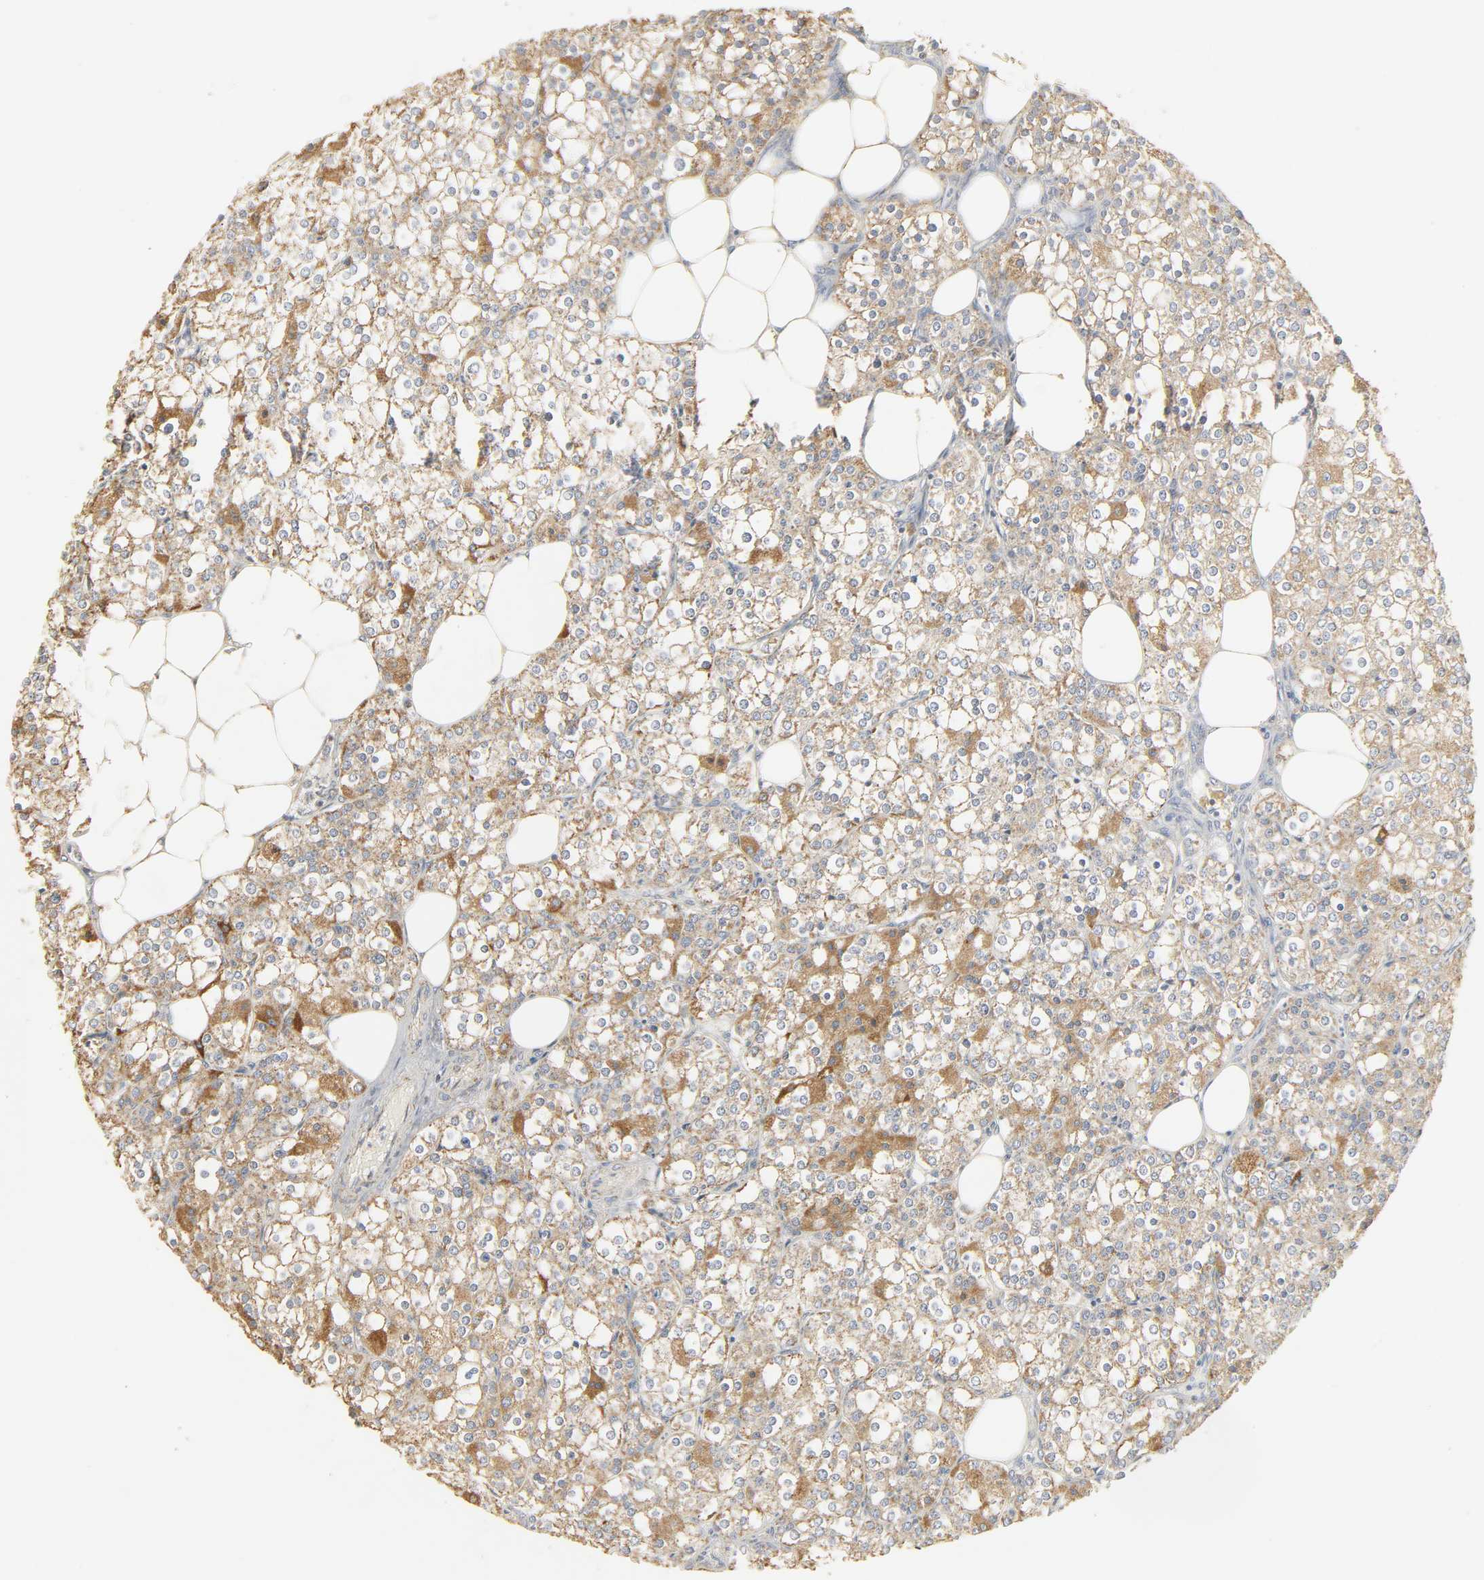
{"staining": {"intensity": "moderate", "quantity": "25%-75%", "location": "cytoplasmic/membranous"}, "tissue": "parathyroid gland", "cell_type": "Glandular cells", "image_type": "normal", "snomed": [{"axis": "morphology", "description": "Normal tissue, NOS"}, {"axis": "topography", "description": "Parathyroid gland"}], "caption": "Glandular cells display medium levels of moderate cytoplasmic/membranous positivity in approximately 25%-75% of cells in unremarkable human parathyroid gland. The protein is stained brown, and the nuclei are stained in blue (DAB IHC with brightfield microscopy, high magnification).", "gene": "CLEC4E", "patient": {"sex": "female", "age": 63}}